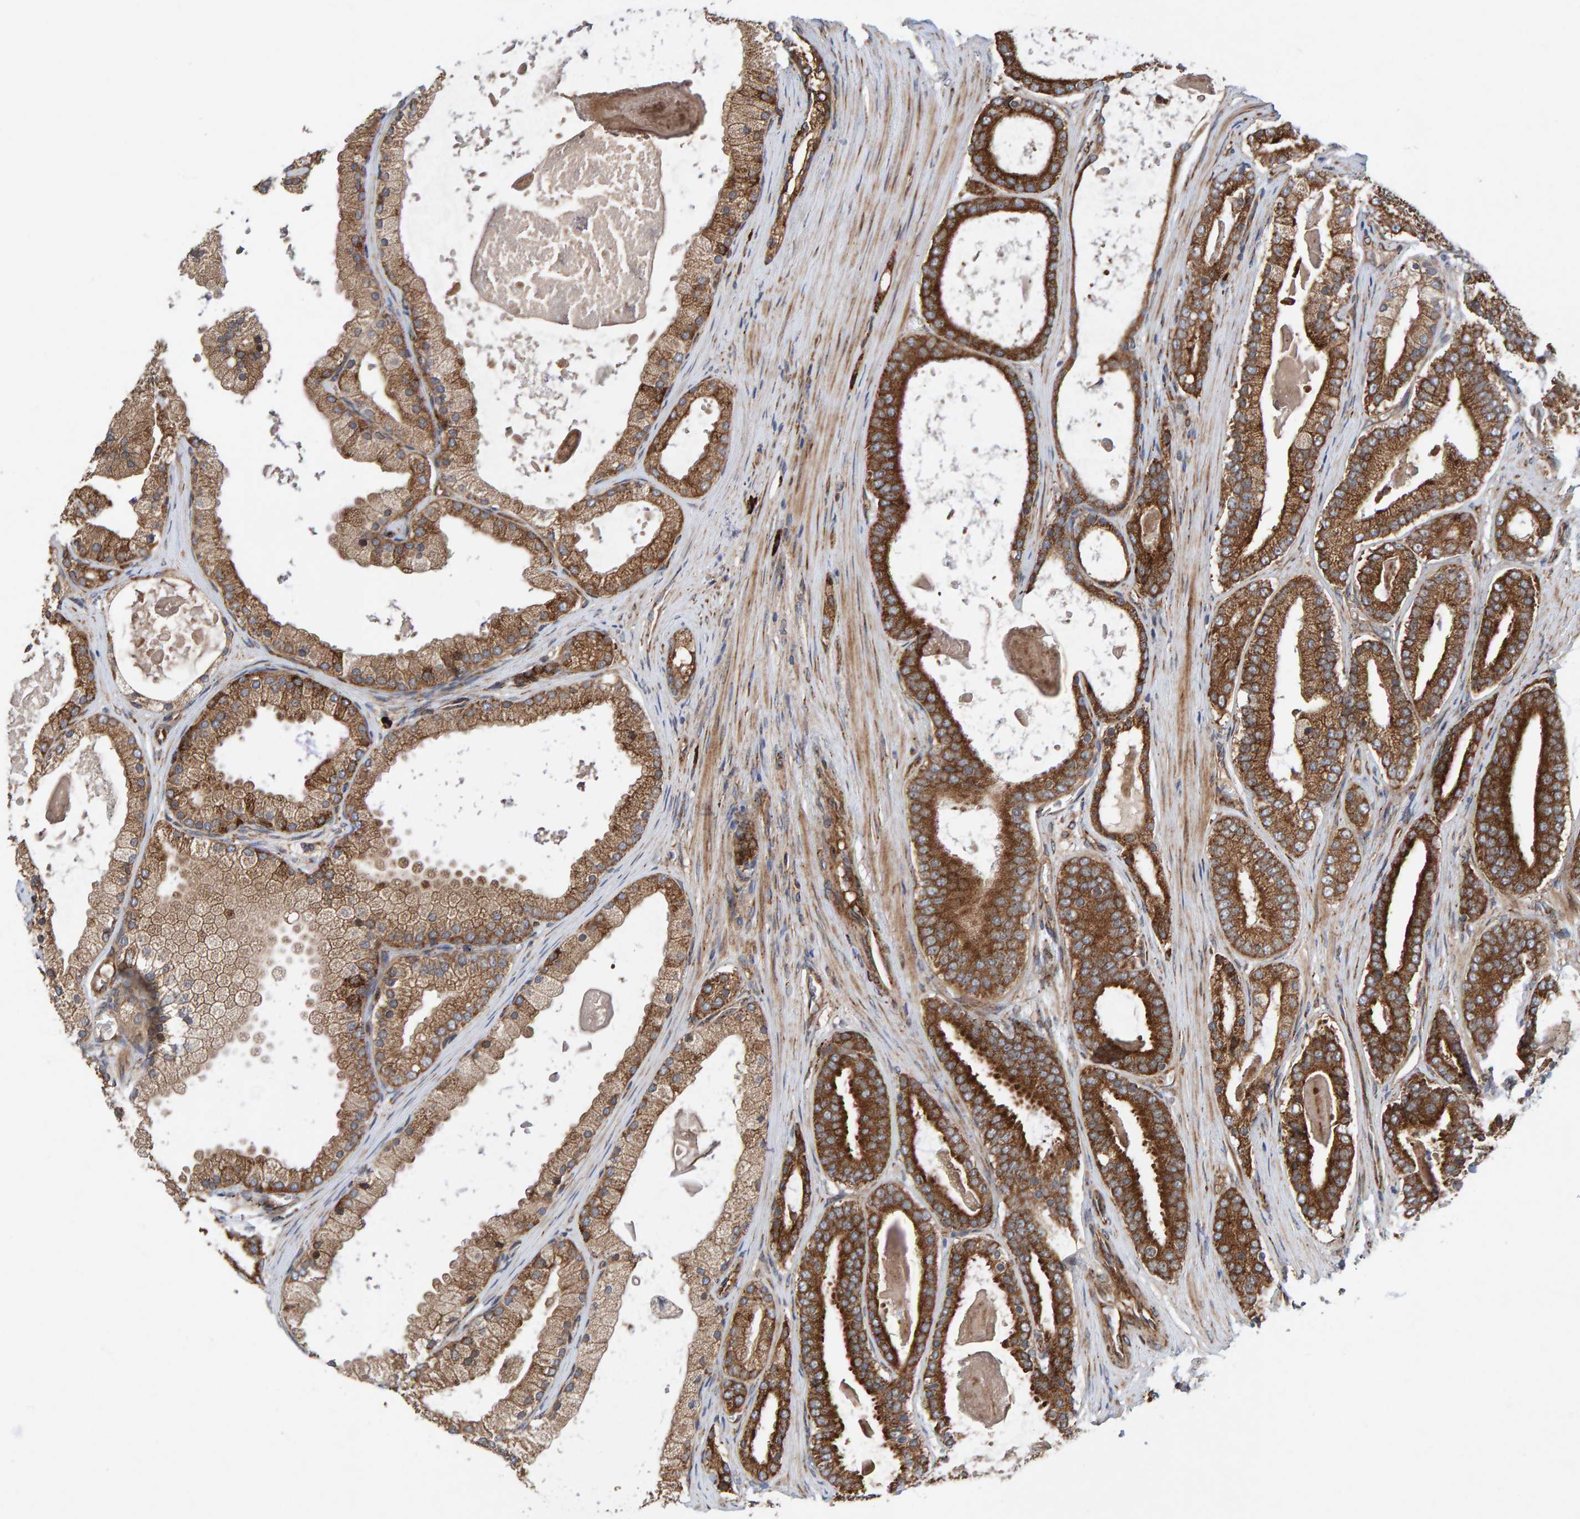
{"staining": {"intensity": "strong", "quantity": ">75%", "location": "cytoplasmic/membranous"}, "tissue": "prostate cancer", "cell_type": "Tumor cells", "image_type": "cancer", "snomed": [{"axis": "morphology", "description": "Adenocarcinoma, High grade"}, {"axis": "topography", "description": "Prostate"}], "caption": "Immunohistochemical staining of human prostate cancer (high-grade adenocarcinoma) displays strong cytoplasmic/membranous protein positivity in approximately >75% of tumor cells.", "gene": "KIAA0753", "patient": {"sex": "male", "age": 60}}